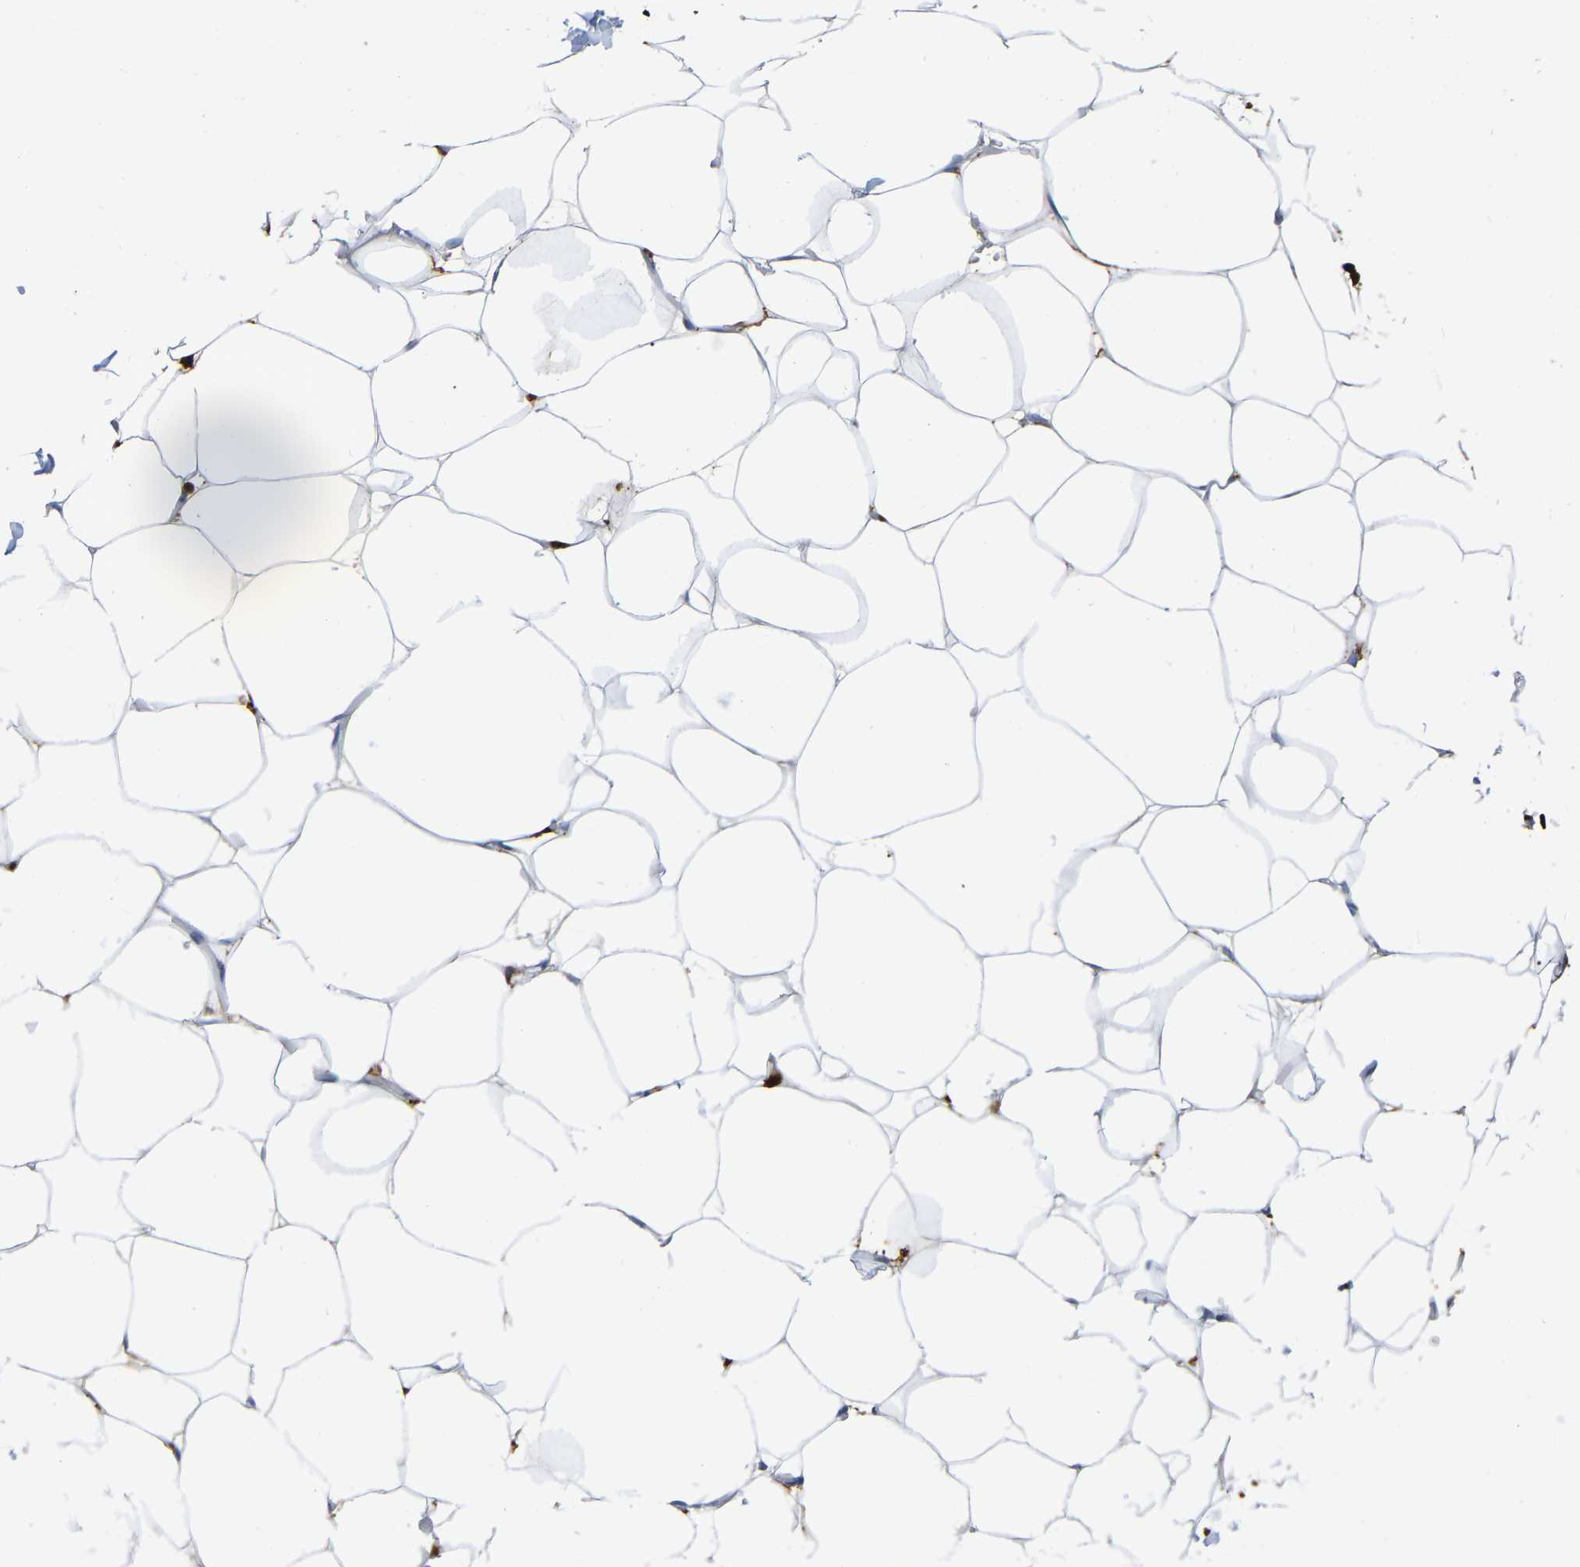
{"staining": {"intensity": "negative", "quantity": "none", "location": "none"}, "tissue": "adipose tissue", "cell_type": "Adipocytes", "image_type": "normal", "snomed": [{"axis": "morphology", "description": "Normal tissue, NOS"}, {"axis": "topography", "description": "Breast"}, {"axis": "topography", "description": "Adipose tissue"}], "caption": "DAB immunohistochemical staining of benign human adipose tissue shows no significant positivity in adipocytes. (Stains: DAB immunohistochemistry with hematoxylin counter stain, Microscopy: brightfield microscopy at high magnification).", "gene": "ULBP2", "patient": {"sex": "female", "age": 25}}